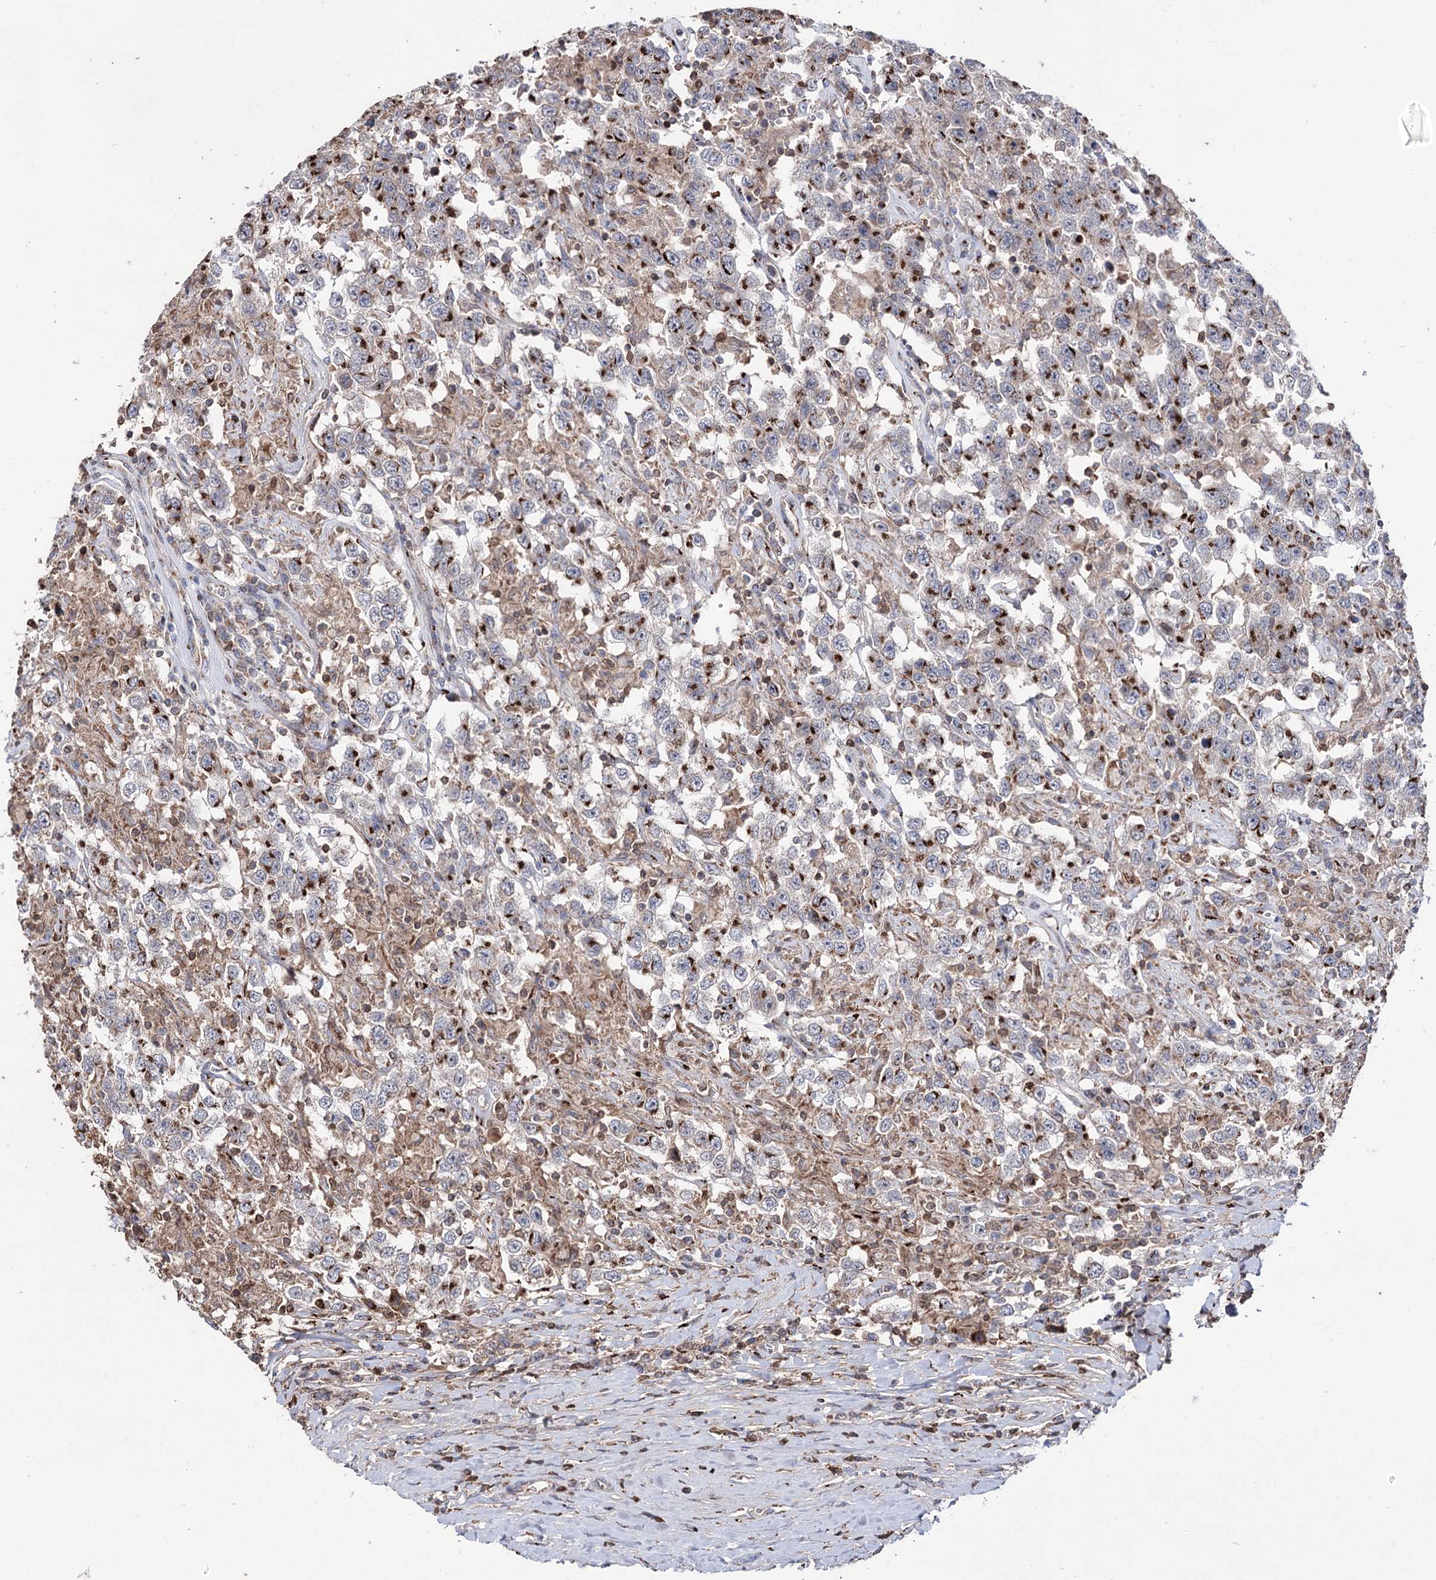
{"staining": {"intensity": "strong", "quantity": "25%-75%", "location": "cytoplasmic/membranous"}, "tissue": "testis cancer", "cell_type": "Tumor cells", "image_type": "cancer", "snomed": [{"axis": "morphology", "description": "Seminoma, NOS"}, {"axis": "topography", "description": "Testis"}], "caption": "Human testis cancer stained with a protein marker exhibits strong staining in tumor cells.", "gene": "ARHGAP20", "patient": {"sex": "male", "age": 41}}